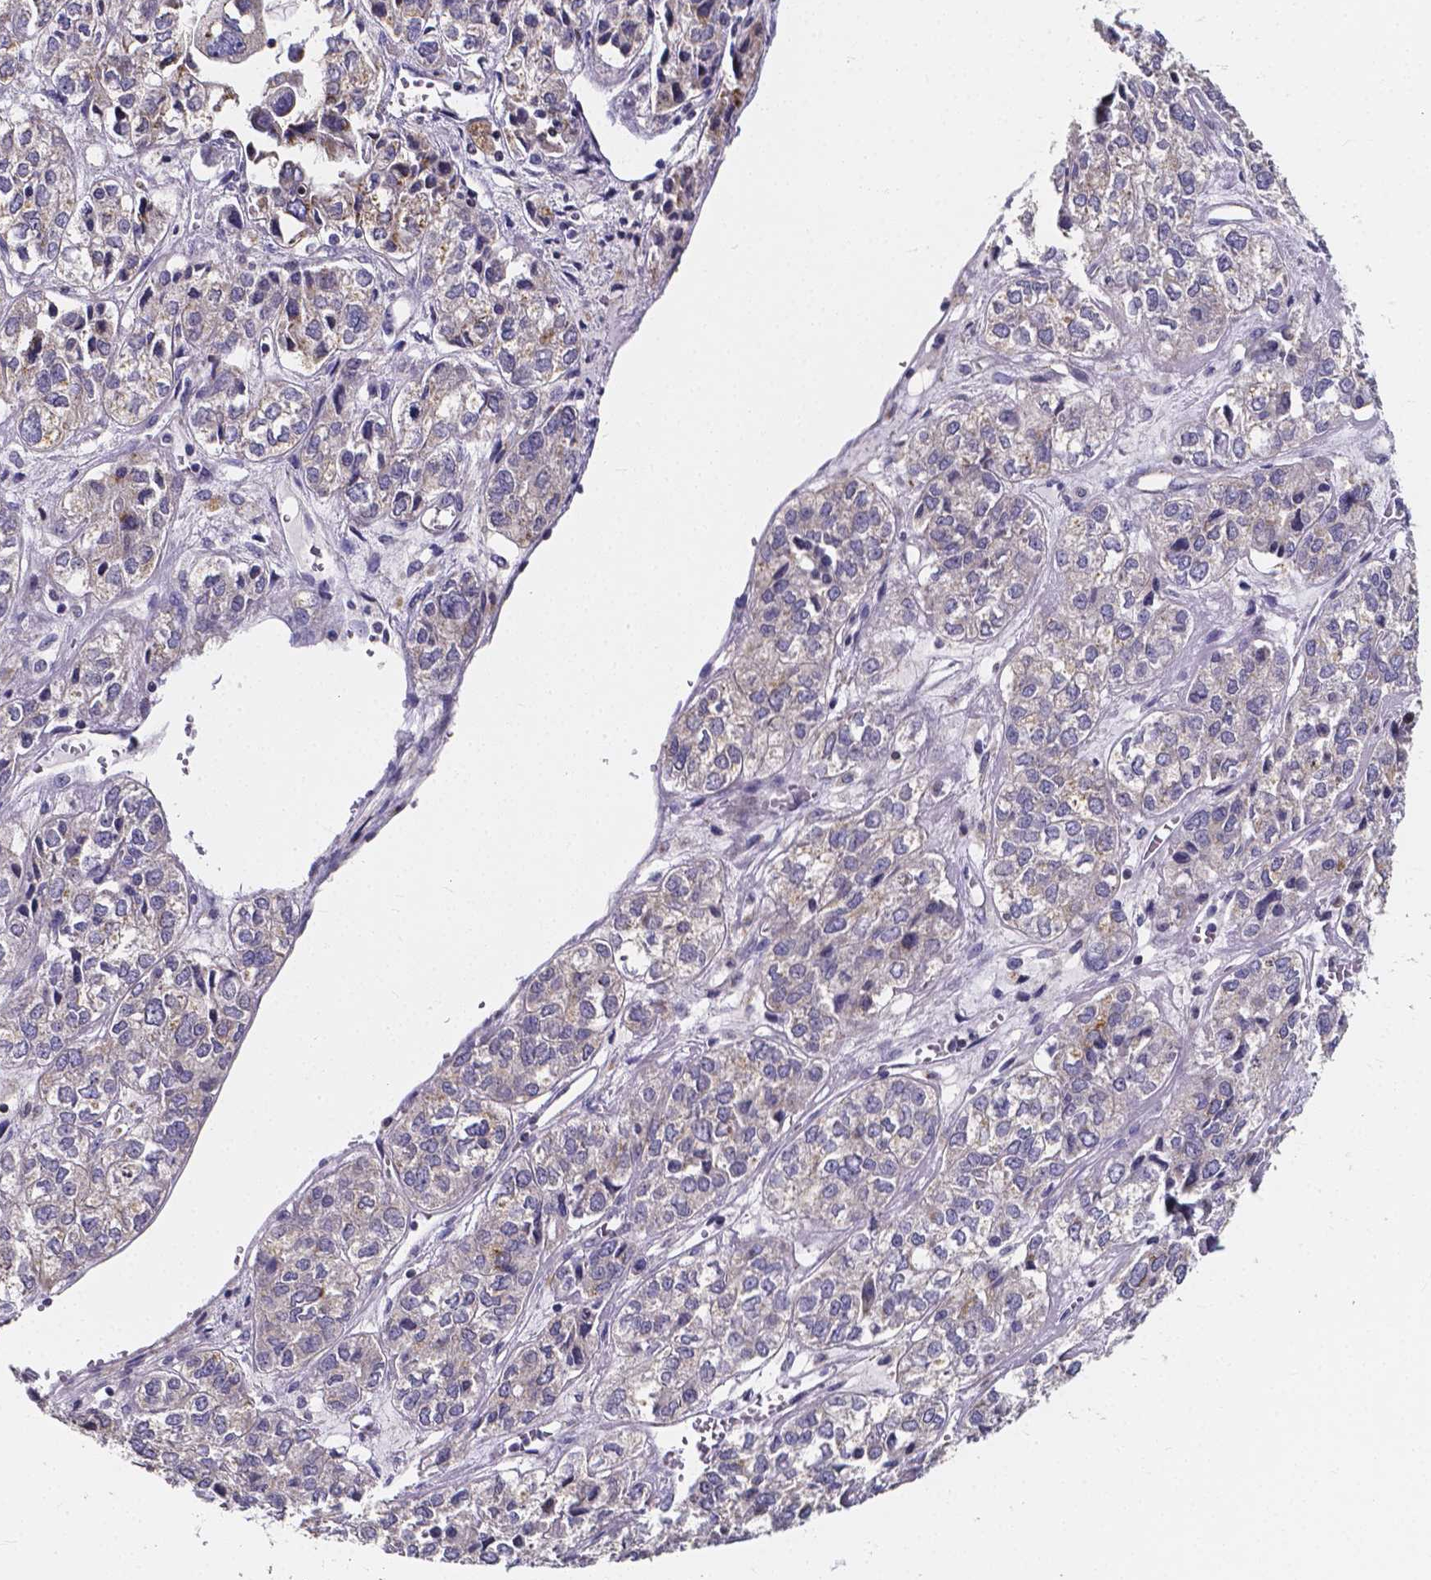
{"staining": {"intensity": "weak", "quantity": "<25%", "location": "cytoplasmic/membranous"}, "tissue": "ovarian cancer", "cell_type": "Tumor cells", "image_type": "cancer", "snomed": [{"axis": "morphology", "description": "Carcinoma, endometroid"}, {"axis": "topography", "description": "Ovary"}], "caption": "The immunohistochemistry (IHC) photomicrograph has no significant expression in tumor cells of ovarian endometroid carcinoma tissue. (Stains: DAB (3,3'-diaminobenzidine) immunohistochemistry (IHC) with hematoxylin counter stain, Microscopy: brightfield microscopy at high magnification).", "gene": "THEMIS", "patient": {"sex": "female", "age": 64}}